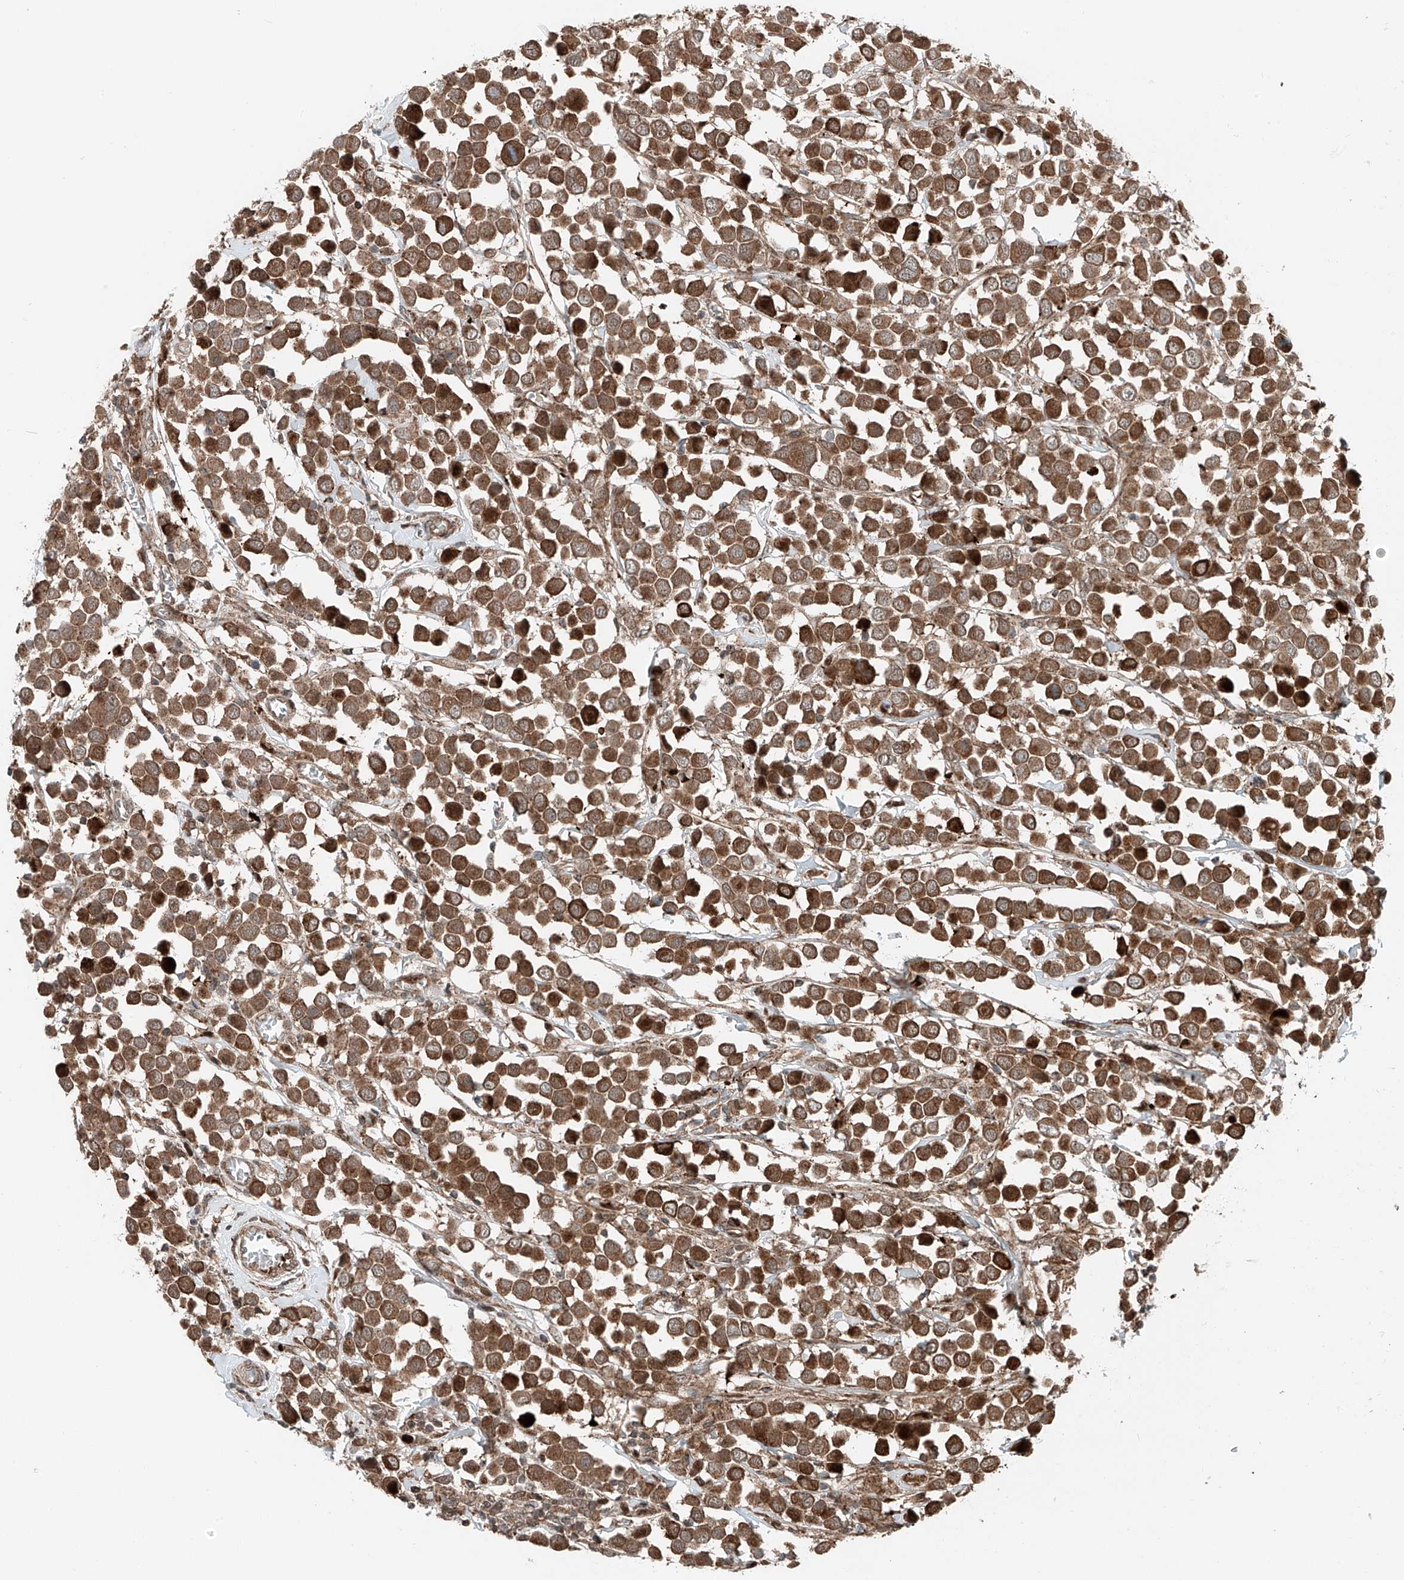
{"staining": {"intensity": "strong", "quantity": ">75%", "location": "cytoplasmic/membranous"}, "tissue": "breast cancer", "cell_type": "Tumor cells", "image_type": "cancer", "snomed": [{"axis": "morphology", "description": "Duct carcinoma"}, {"axis": "topography", "description": "Breast"}], "caption": "Immunohistochemical staining of human breast intraductal carcinoma exhibits high levels of strong cytoplasmic/membranous protein positivity in approximately >75% of tumor cells.", "gene": "USP48", "patient": {"sex": "female", "age": 61}}